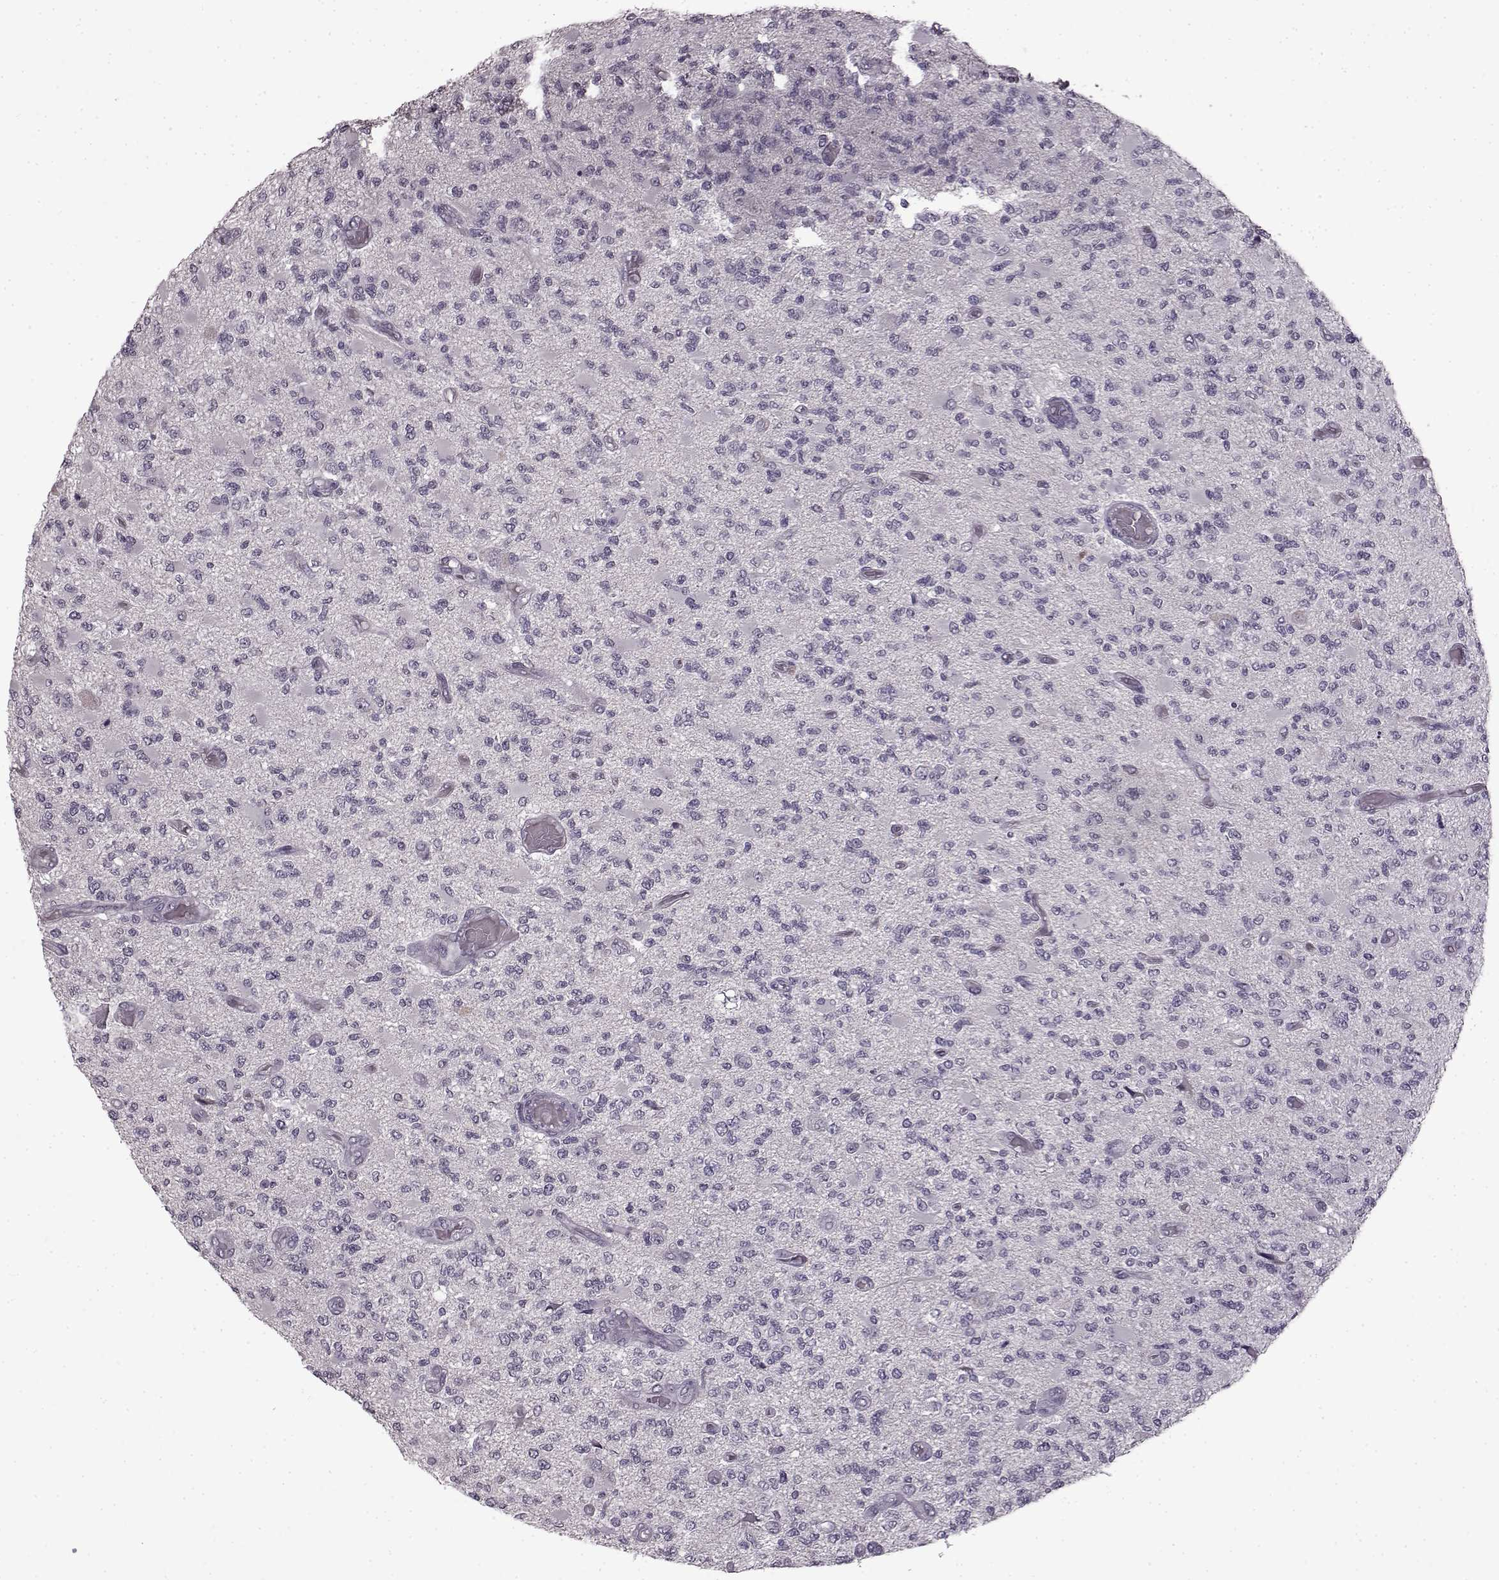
{"staining": {"intensity": "negative", "quantity": "none", "location": "none"}, "tissue": "glioma", "cell_type": "Tumor cells", "image_type": "cancer", "snomed": [{"axis": "morphology", "description": "Glioma, malignant, High grade"}, {"axis": "topography", "description": "Brain"}], "caption": "DAB immunohistochemical staining of human glioma demonstrates no significant staining in tumor cells.", "gene": "LHB", "patient": {"sex": "female", "age": 63}}